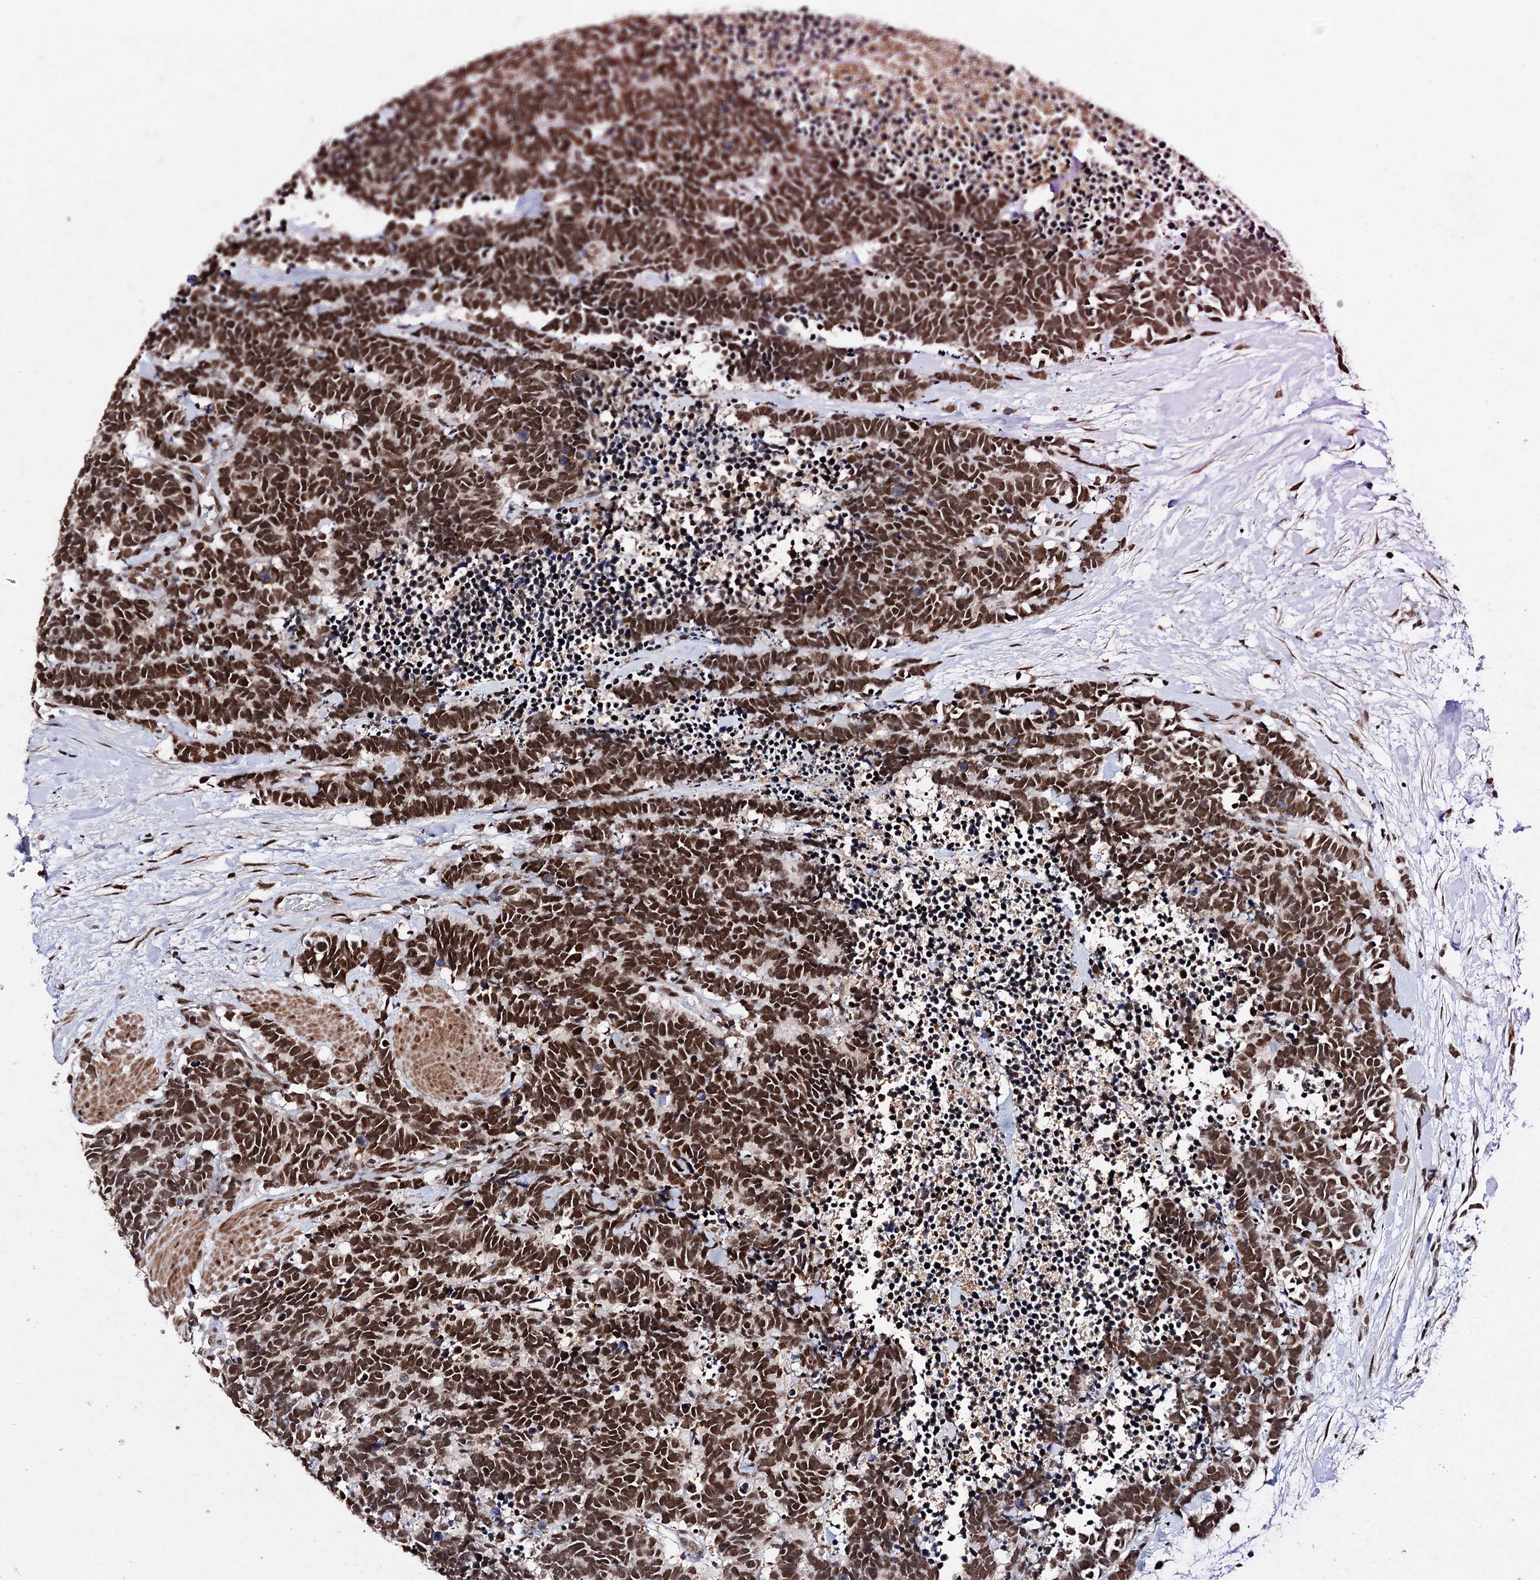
{"staining": {"intensity": "moderate", "quantity": ">75%", "location": "nuclear"}, "tissue": "carcinoid", "cell_type": "Tumor cells", "image_type": "cancer", "snomed": [{"axis": "morphology", "description": "Carcinoma, NOS"}, {"axis": "morphology", "description": "Carcinoid, malignant, NOS"}, {"axis": "topography", "description": "Urinary bladder"}], "caption": "IHC of carcinoid shows medium levels of moderate nuclear positivity in about >75% of tumor cells.", "gene": "MATR3", "patient": {"sex": "male", "age": 57}}